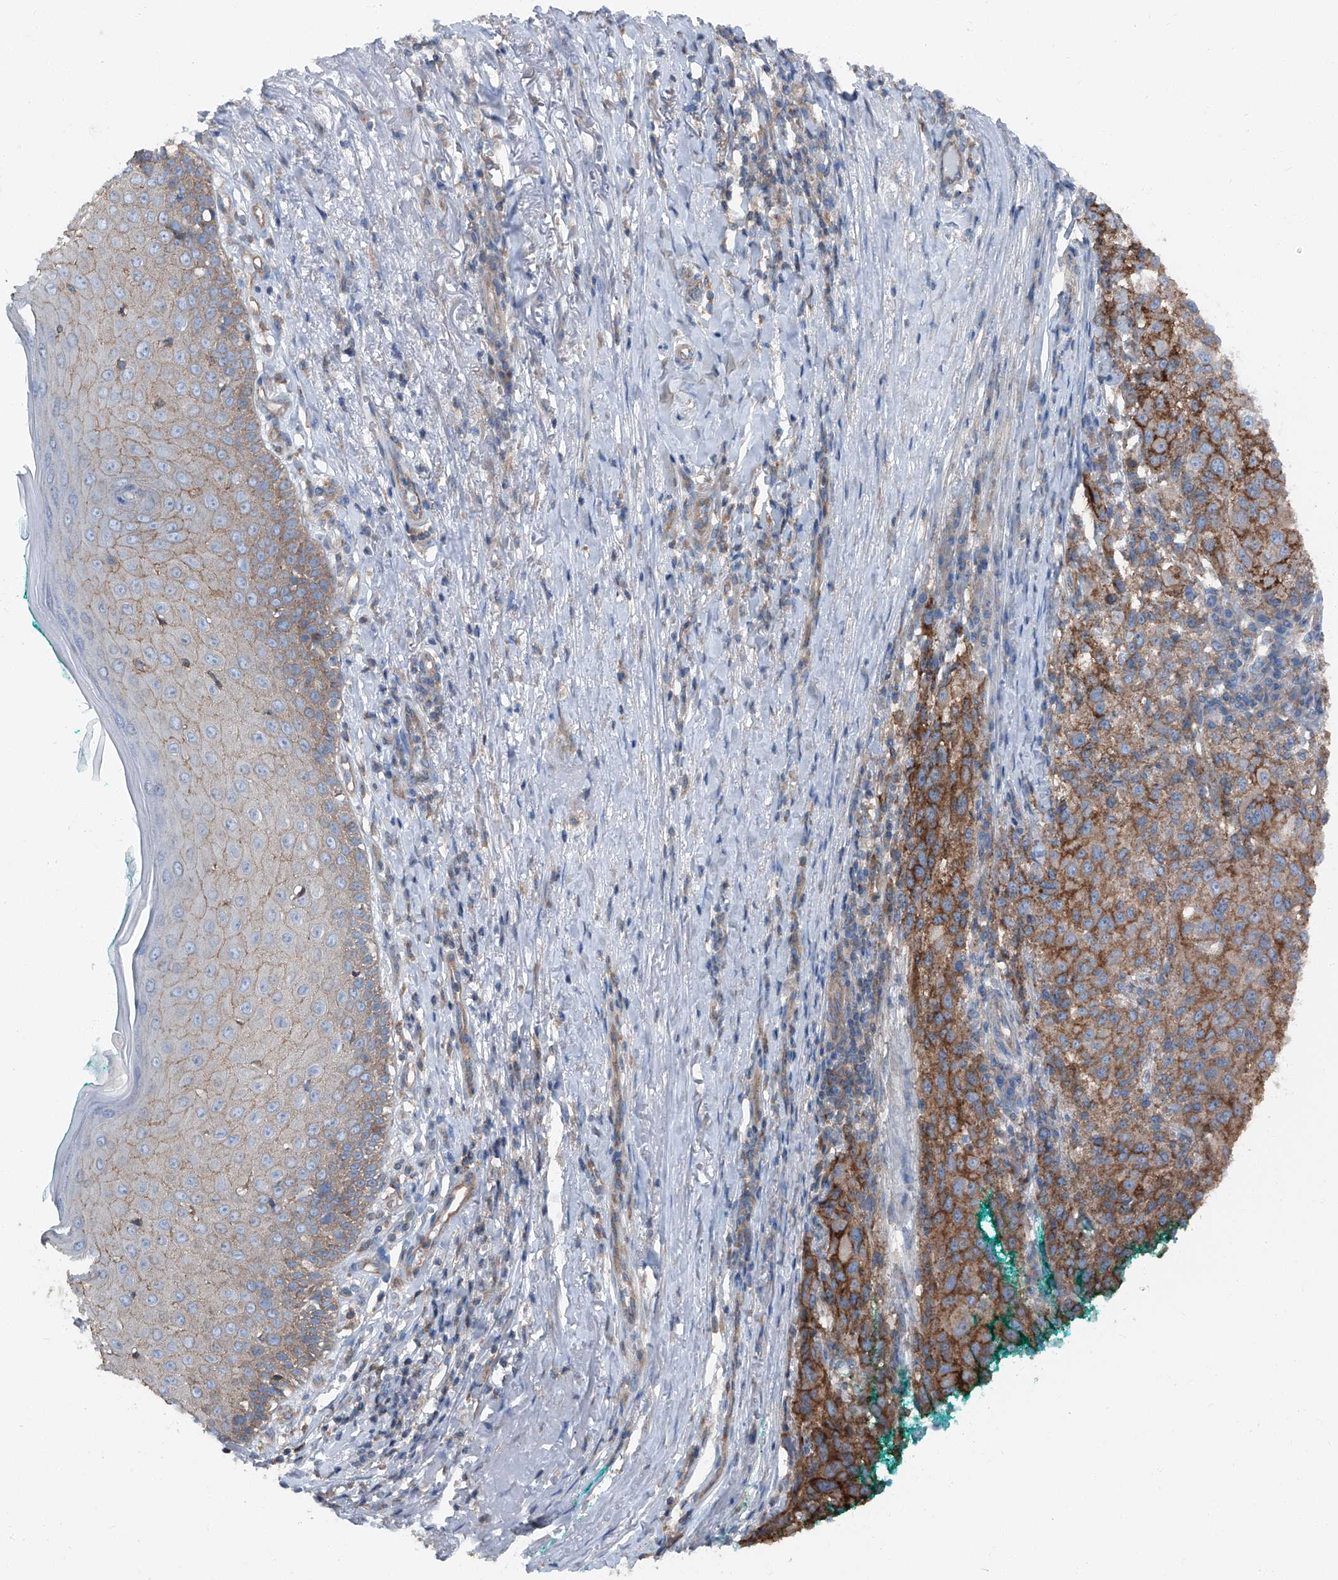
{"staining": {"intensity": "moderate", "quantity": ">75%", "location": "cytoplasmic/membranous"}, "tissue": "melanoma", "cell_type": "Tumor cells", "image_type": "cancer", "snomed": [{"axis": "morphology", "description": "Necrosis, NOS"}, {"axis": "morphology", "description": "Malignant melanoma, NOS"}, {"axis": "topography", "description": "Skin"}], "caption": "An image showing moderate cytoplasmic/membranous staining in about >75% of tumor cells in melanoma, as visualized by brown immunohistochemical staining.", "gene": "GPR142", "patient": {"sex": "female", "age": 87}}